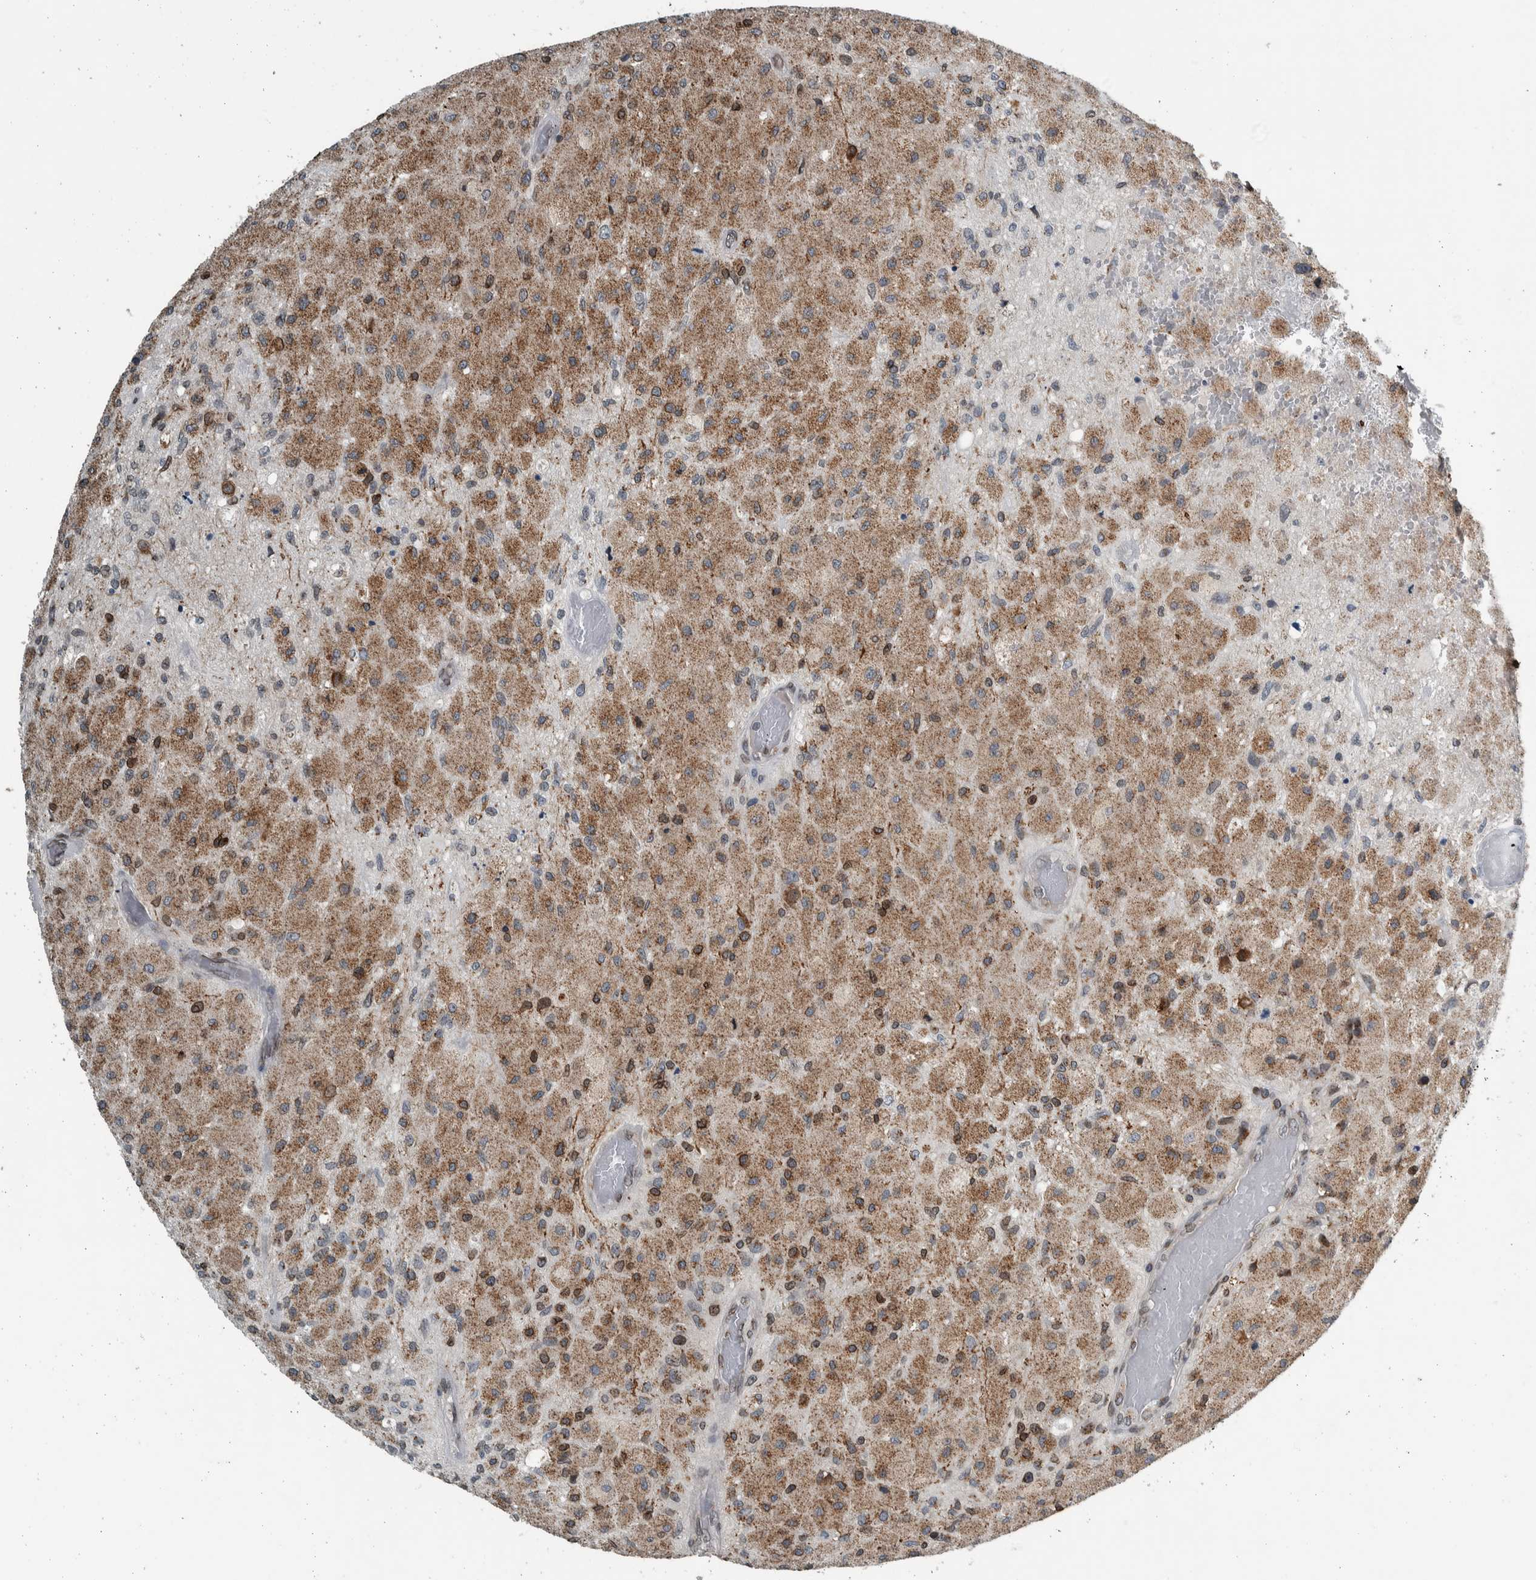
{"staining": {"intensity": "moderate", "quantity": "<25%", "location": "cytoplasmic/membranous,nuclear"}, "tissue": "glioma", "cell_type": "Tumor cells", "image_type": "cancer", "snomed": [{"axis": "morphology", "description": "Normal tissue, NOS"}, {"axis": "morphology", "description": "Glioma, malignant, High grade"}, {"axis": "topography", "description": "Cerebral cortex"}], "caption": "Brown immunohistochemical staining in glioma displays moderate cytoplasmic/membranous and nuclear staining in about <25% of tumor cells.", "gene": "FAM135B", "patient": {"sex": "male", "age": 77}}